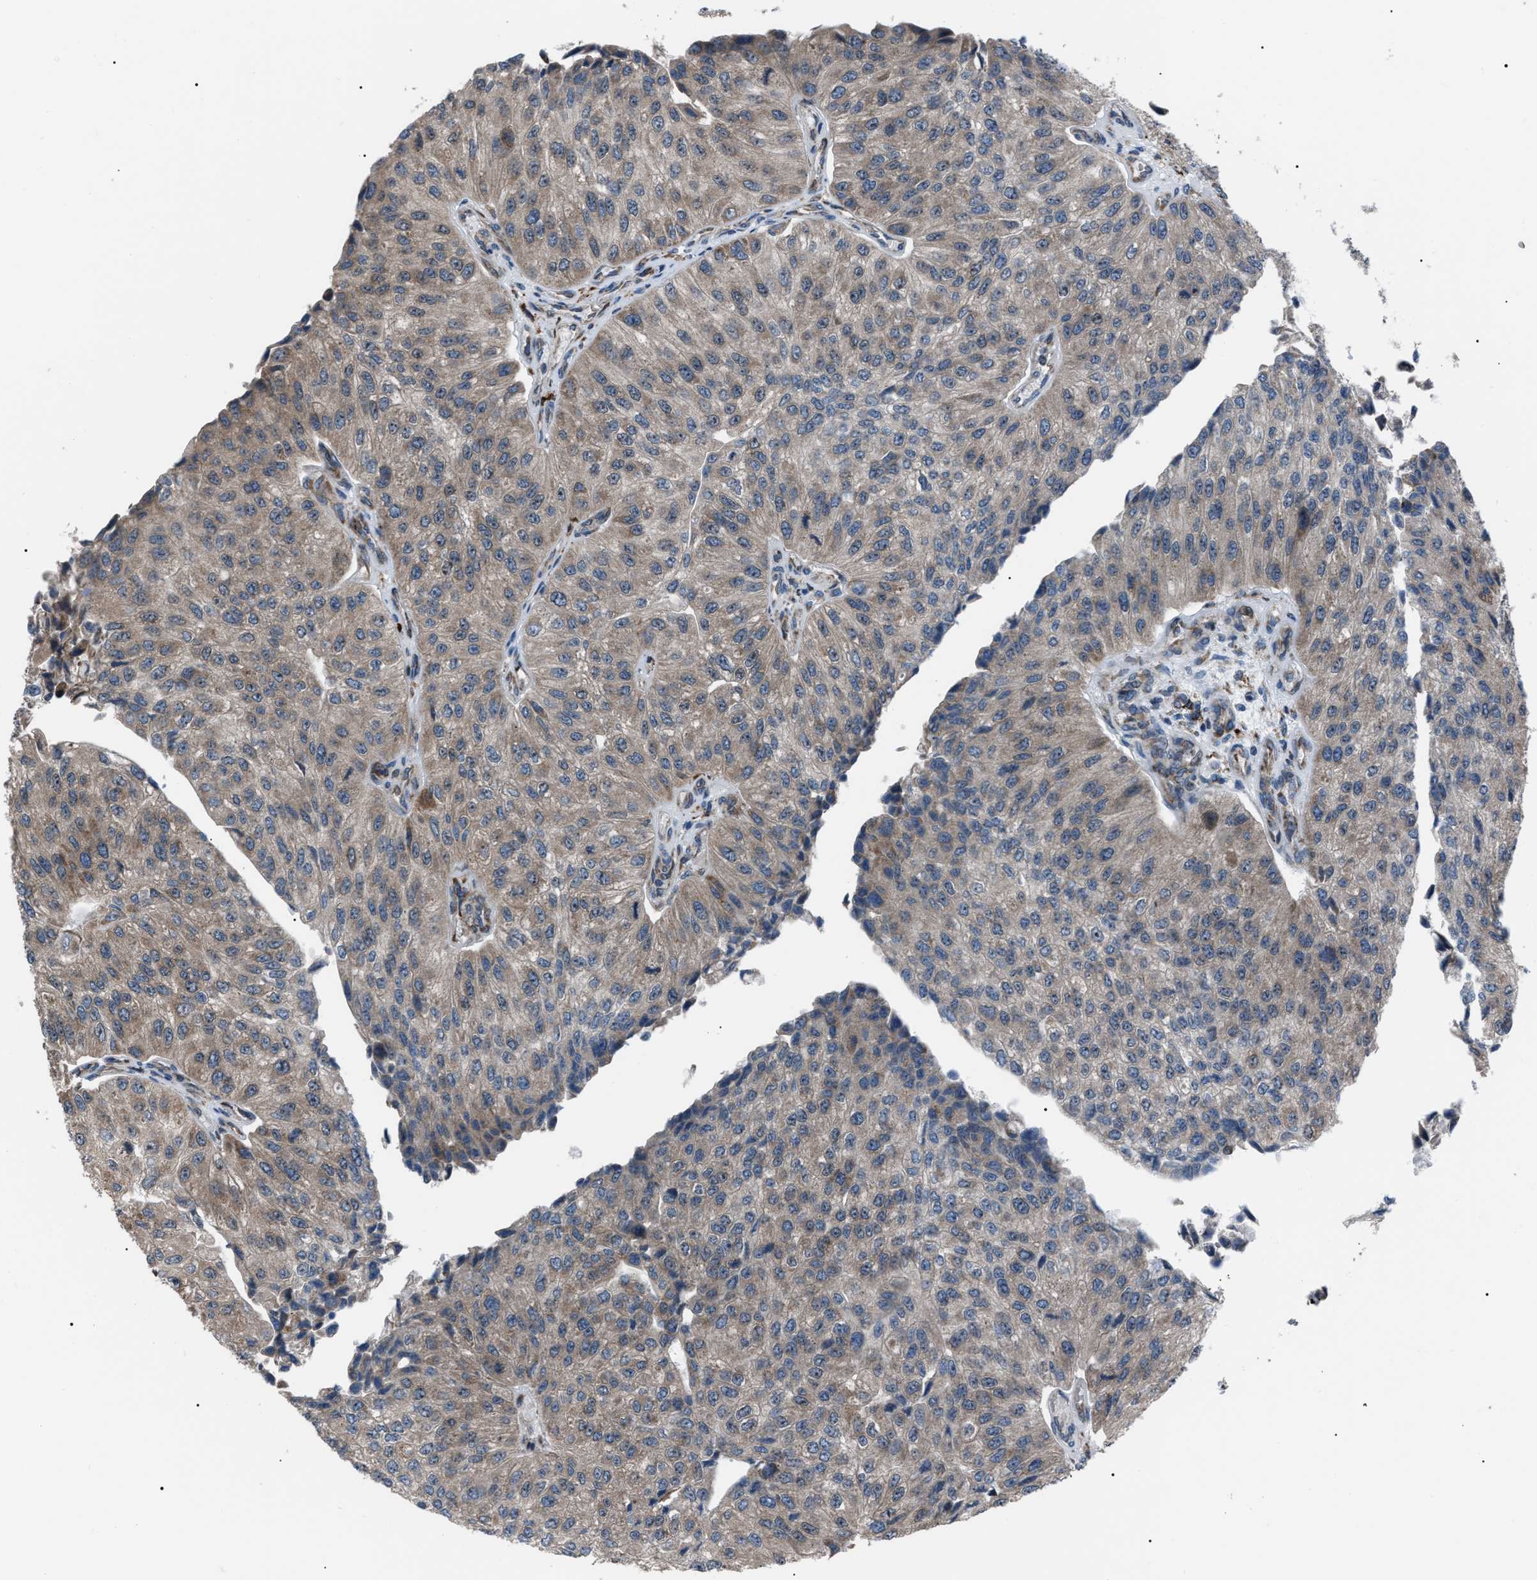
{"staining": {"intensity": "weak", "quantity": ">75%", "location": "cytoplasmic/membranous"}, "tissue": "urothelial cancer", "cell_type": "Tumor cells", "image_type": "cancer", "snomed": [{"axis": "morphology", "description": "Urothelial carcinoma, High grade"}, {"axis": "topography", "description": "Kidney"}, {"axis": "topography", "description": "Urinary bladder"}], "caption": "Immunohistochemical staining of human urothelial cancer displays low levels of weak cytoplasmic/membranous positivity in approximately >75% of tumor cells.", "gene": "AGO2", "patient": {"sex": "male", "age": 77}}